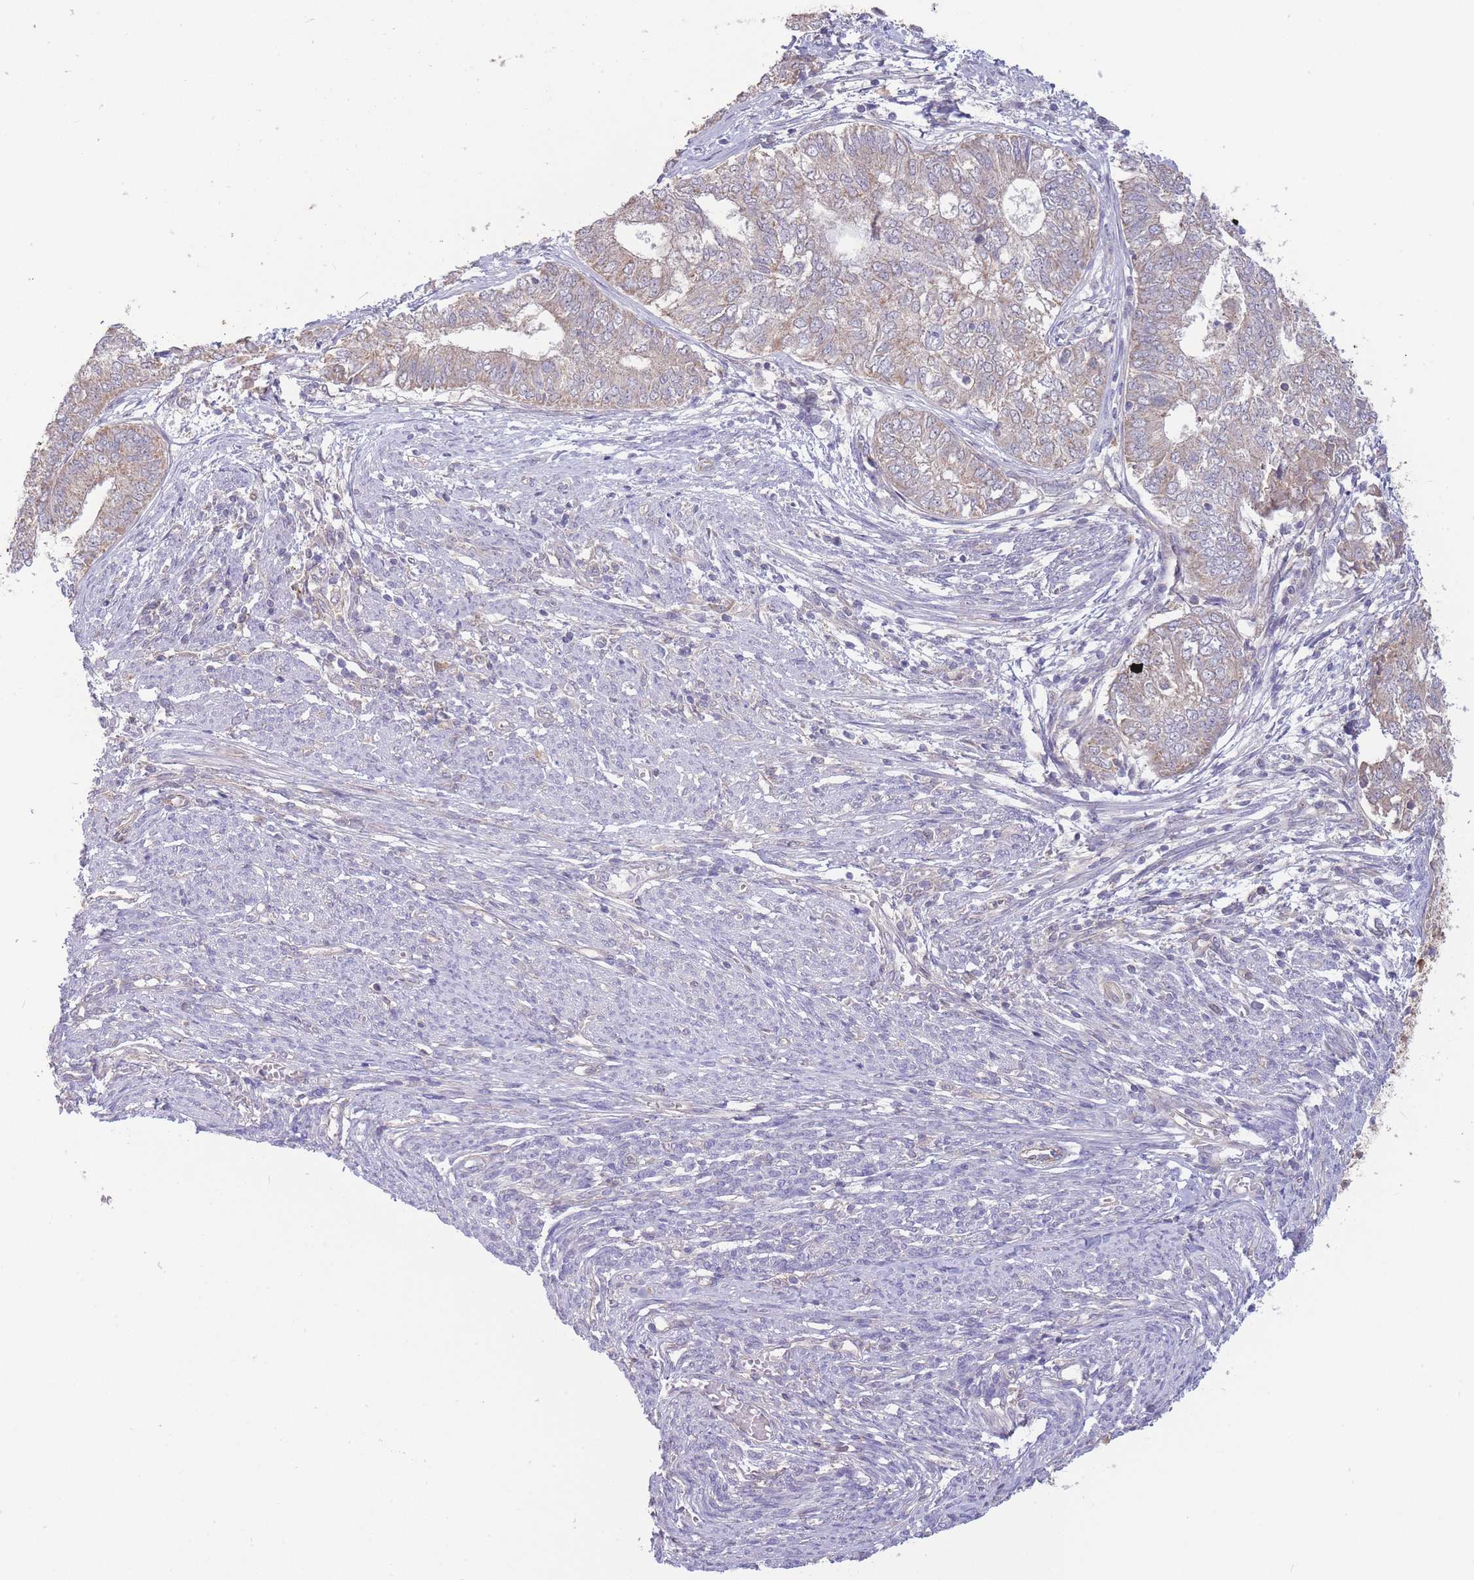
{"staining": {"intensity": "negative", "quantity": "none", "location": "none"}, "tissue": "endometrial cancer", "cell_type": "Tumor cells", "image_type": "cancer", "snomed": [{"axis": "morphology", "description": "Adenocarcinoma, NOS"}, {"axis": "topography", "description": "Endometrium"}], "caption": "IHC of human adenocarcinoma (endometrial) shows no staining in tumor cells.", "gene": "NDUFAF5", "patient": {"sex": "female", "age": 62}}